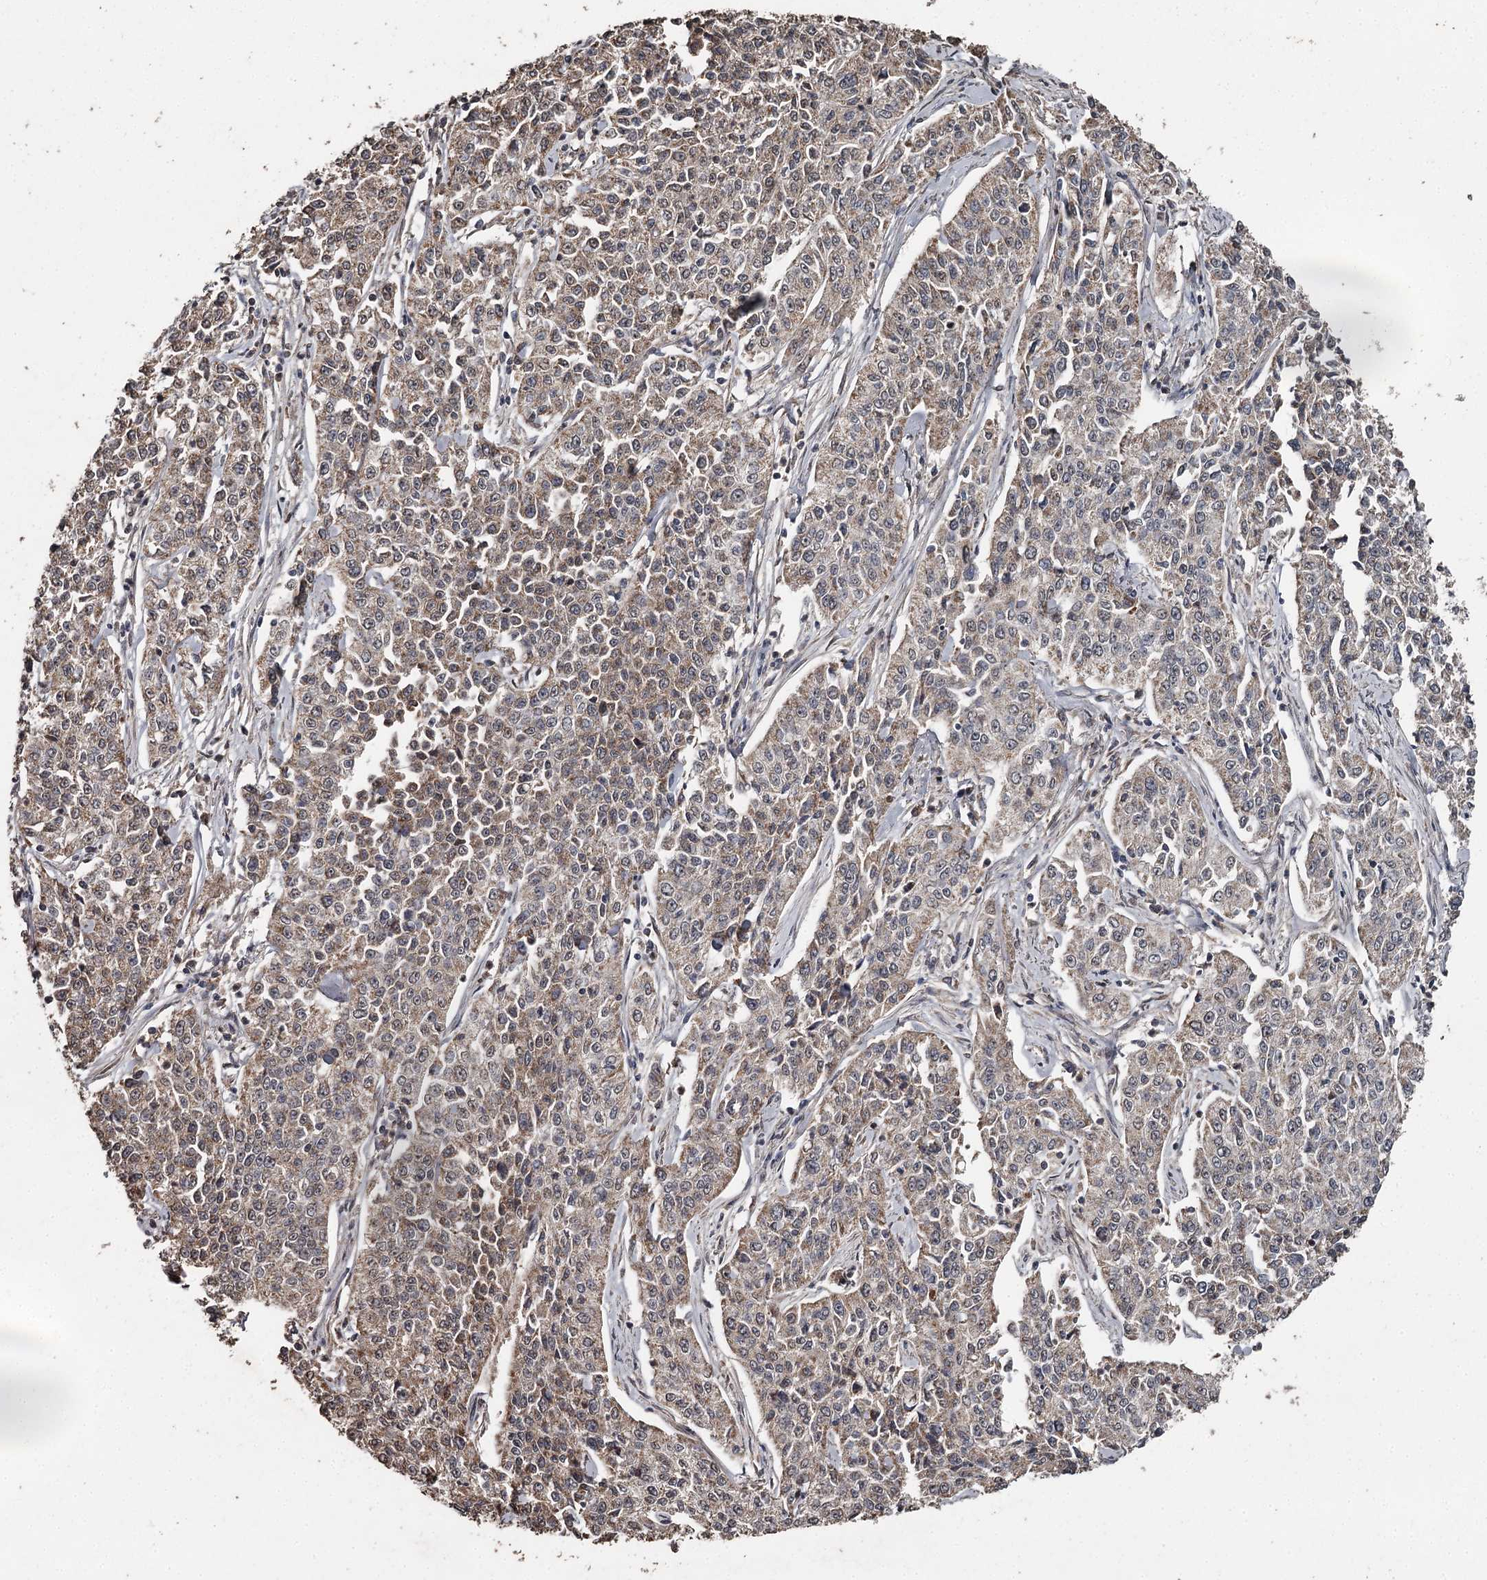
{"staining": {"intensity": "moderate", "quantity": ">75%", "location": "cytoplasmic/membranous"}, "tissue": "cervical cancer", "cell_type": "Tumor cells", "image_type": "cancer", "snomed": [{"axis": "morphology", "description": "Squamous cell carcinoma, NOS"}, {"axis": "topography", "description": "Cervix"}], "caption": "Protein staining of cervical cancer (squamous cell carcinoma) tissue displays moderate cytoplasmic/membranous positivity in approximately >75% of tumor cells. (DAB (3,3'-diaminobenzidine) IHC with brightfield microscopy, high magnification).", "gene": "WIPI1", "patient": {"sex": "female", "age": 35}}